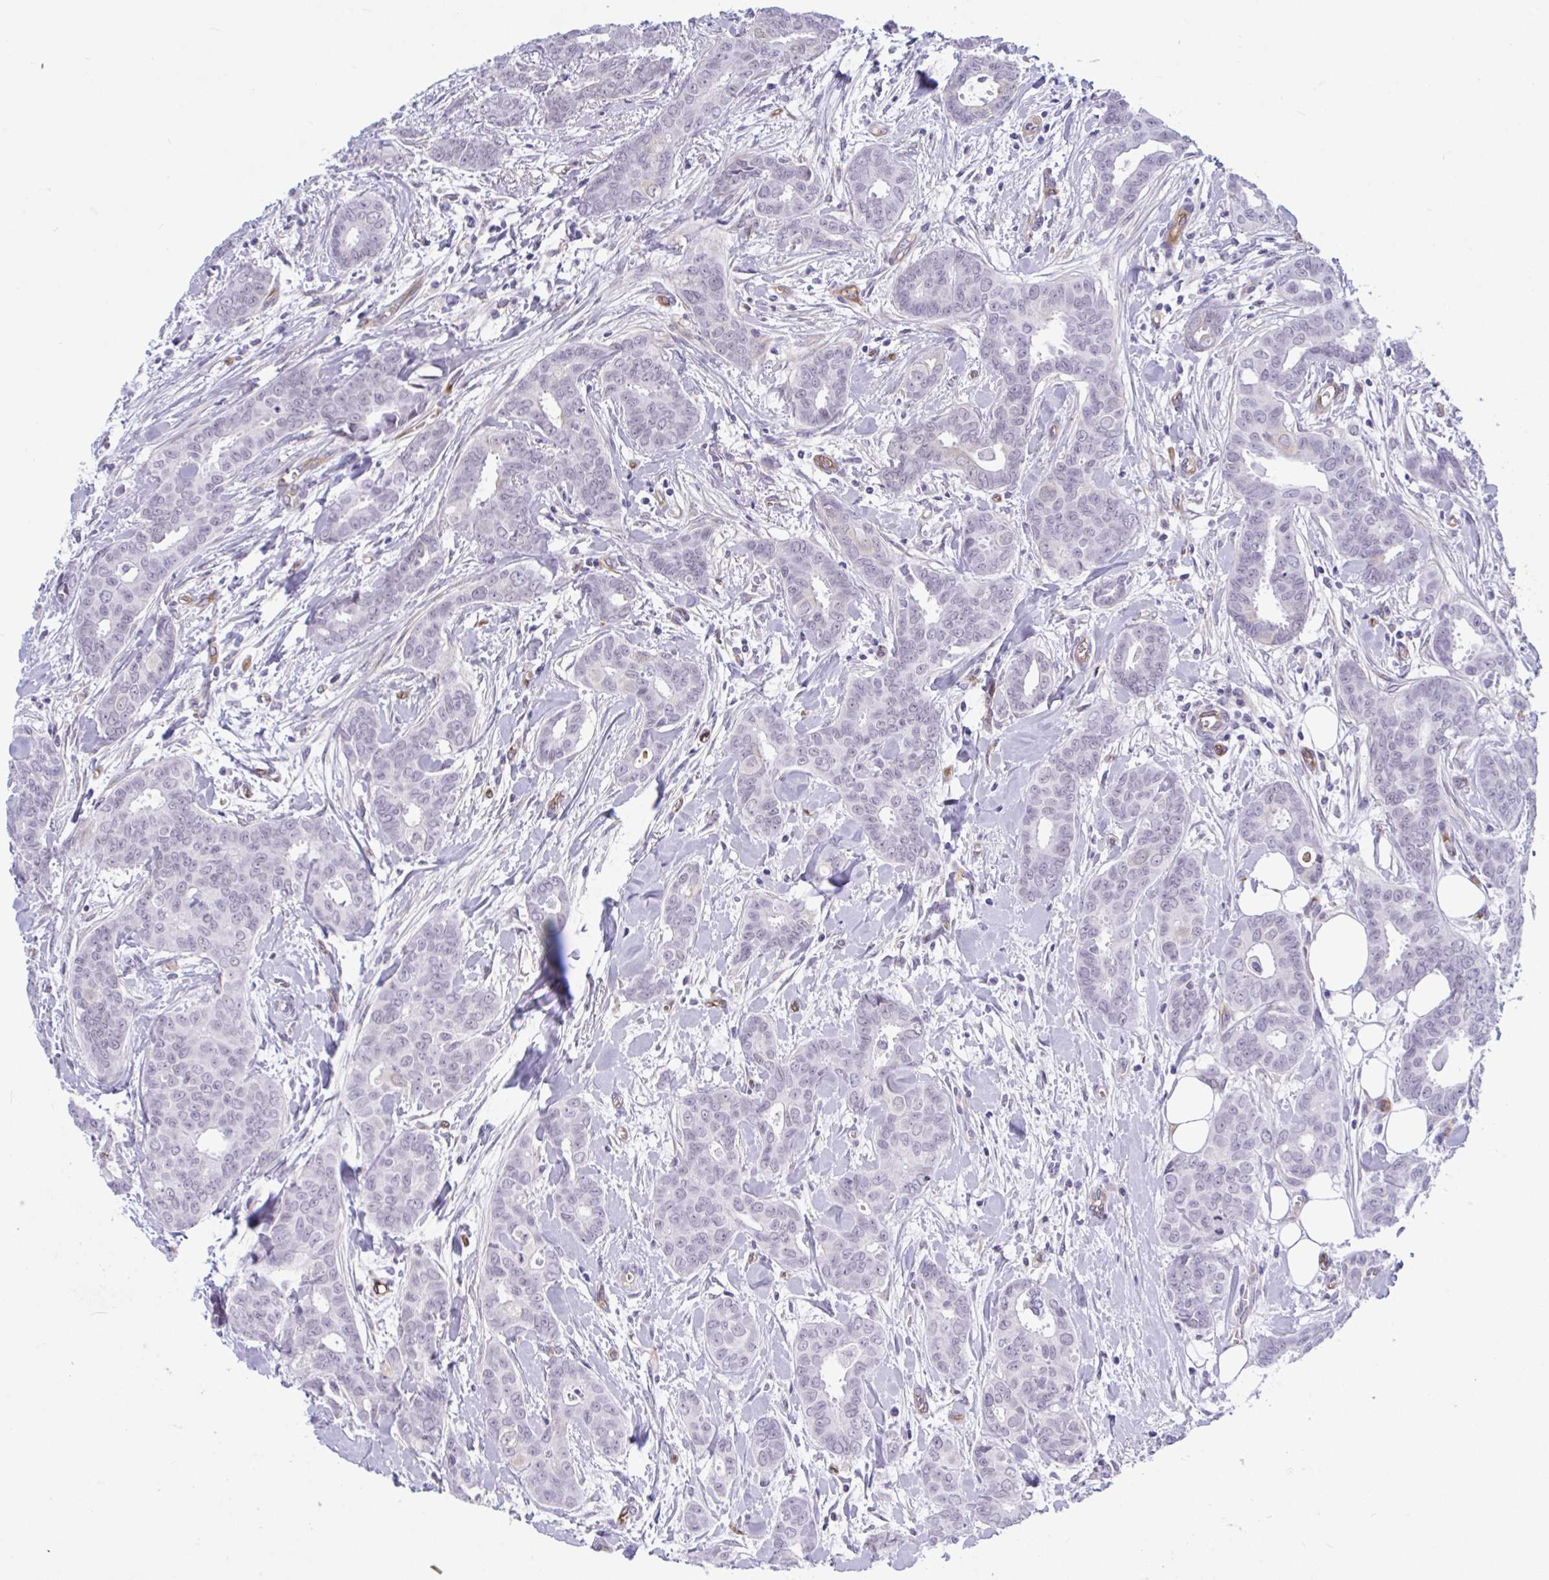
{"staining": {"intensity": "negative", "quantity": "none", "location": "none"}, "tissue": "breast cancer", "cell_type": "Tumor cells", "image_type": "cancer", "snomed": [{"axis": "morphology", "description": "Duct carcinoma"}, {"axis": "topography", "description": "Breast"}], "caption": "Breast cancer (invasive ductal carcinoma) stained for a protein using IHC shows no positivity tumor cells.", "gene": "EML1", "patient": {"sex": "female", "age": 45}}